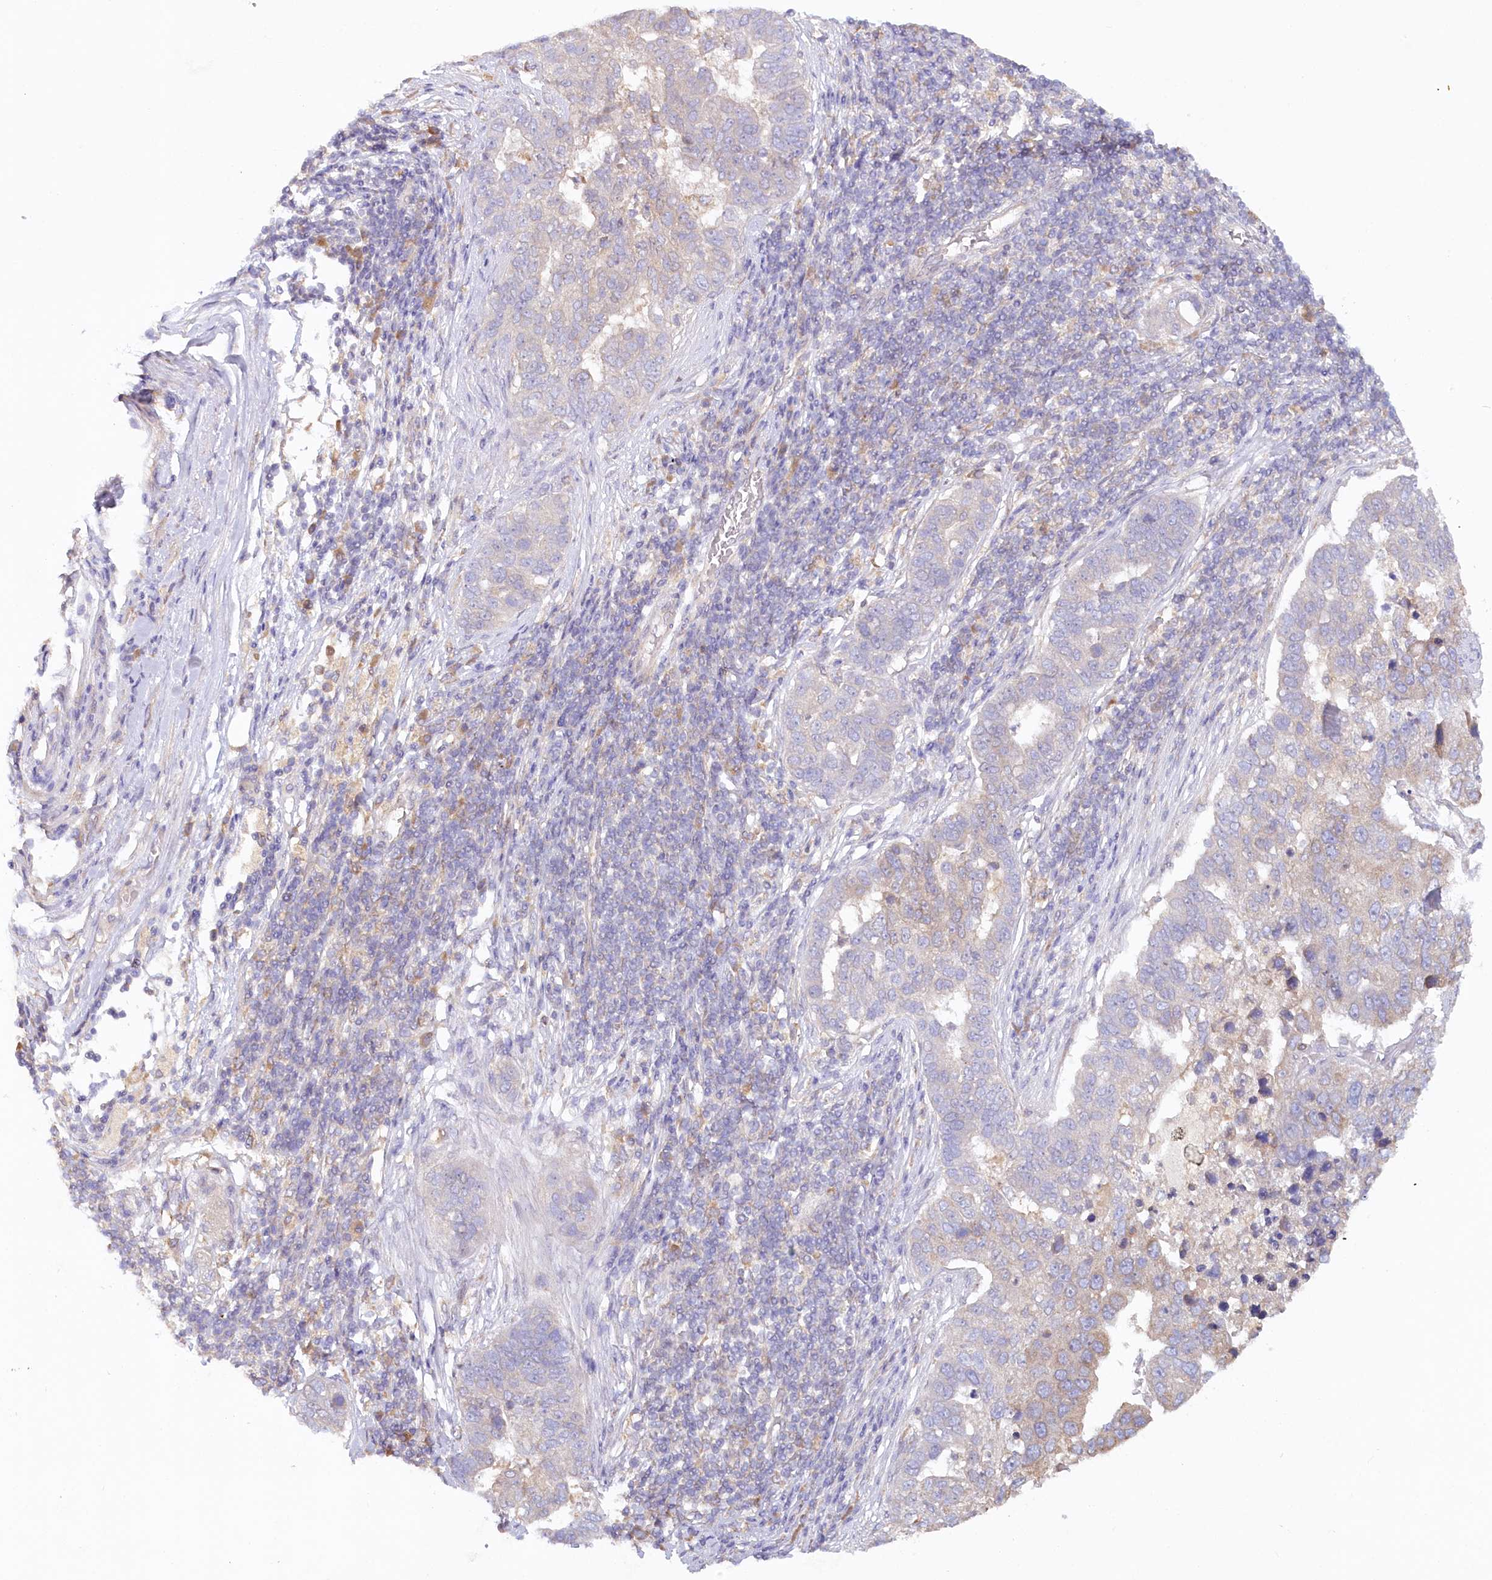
{"staining": {"intensity": "weak", "quantity": "<25%", "location": "cytoplasmic/membranous"}, "tissue": "pancreatic cancer", "cell_type": "Tumor cells", "image_type": "cancer", "snomed": [{"axis": "morphology", "description": "Adenocarcinoma, NOS"}, {"axis": "topography", "description": "Pancreas"}], "caption": "Immunohistochemical staining of human adenocarcinoma (pancreatic) shows no significant expression in tumor cells.", "gene": "PAIP2", "patient": {"sex": "female", "age": 61}}